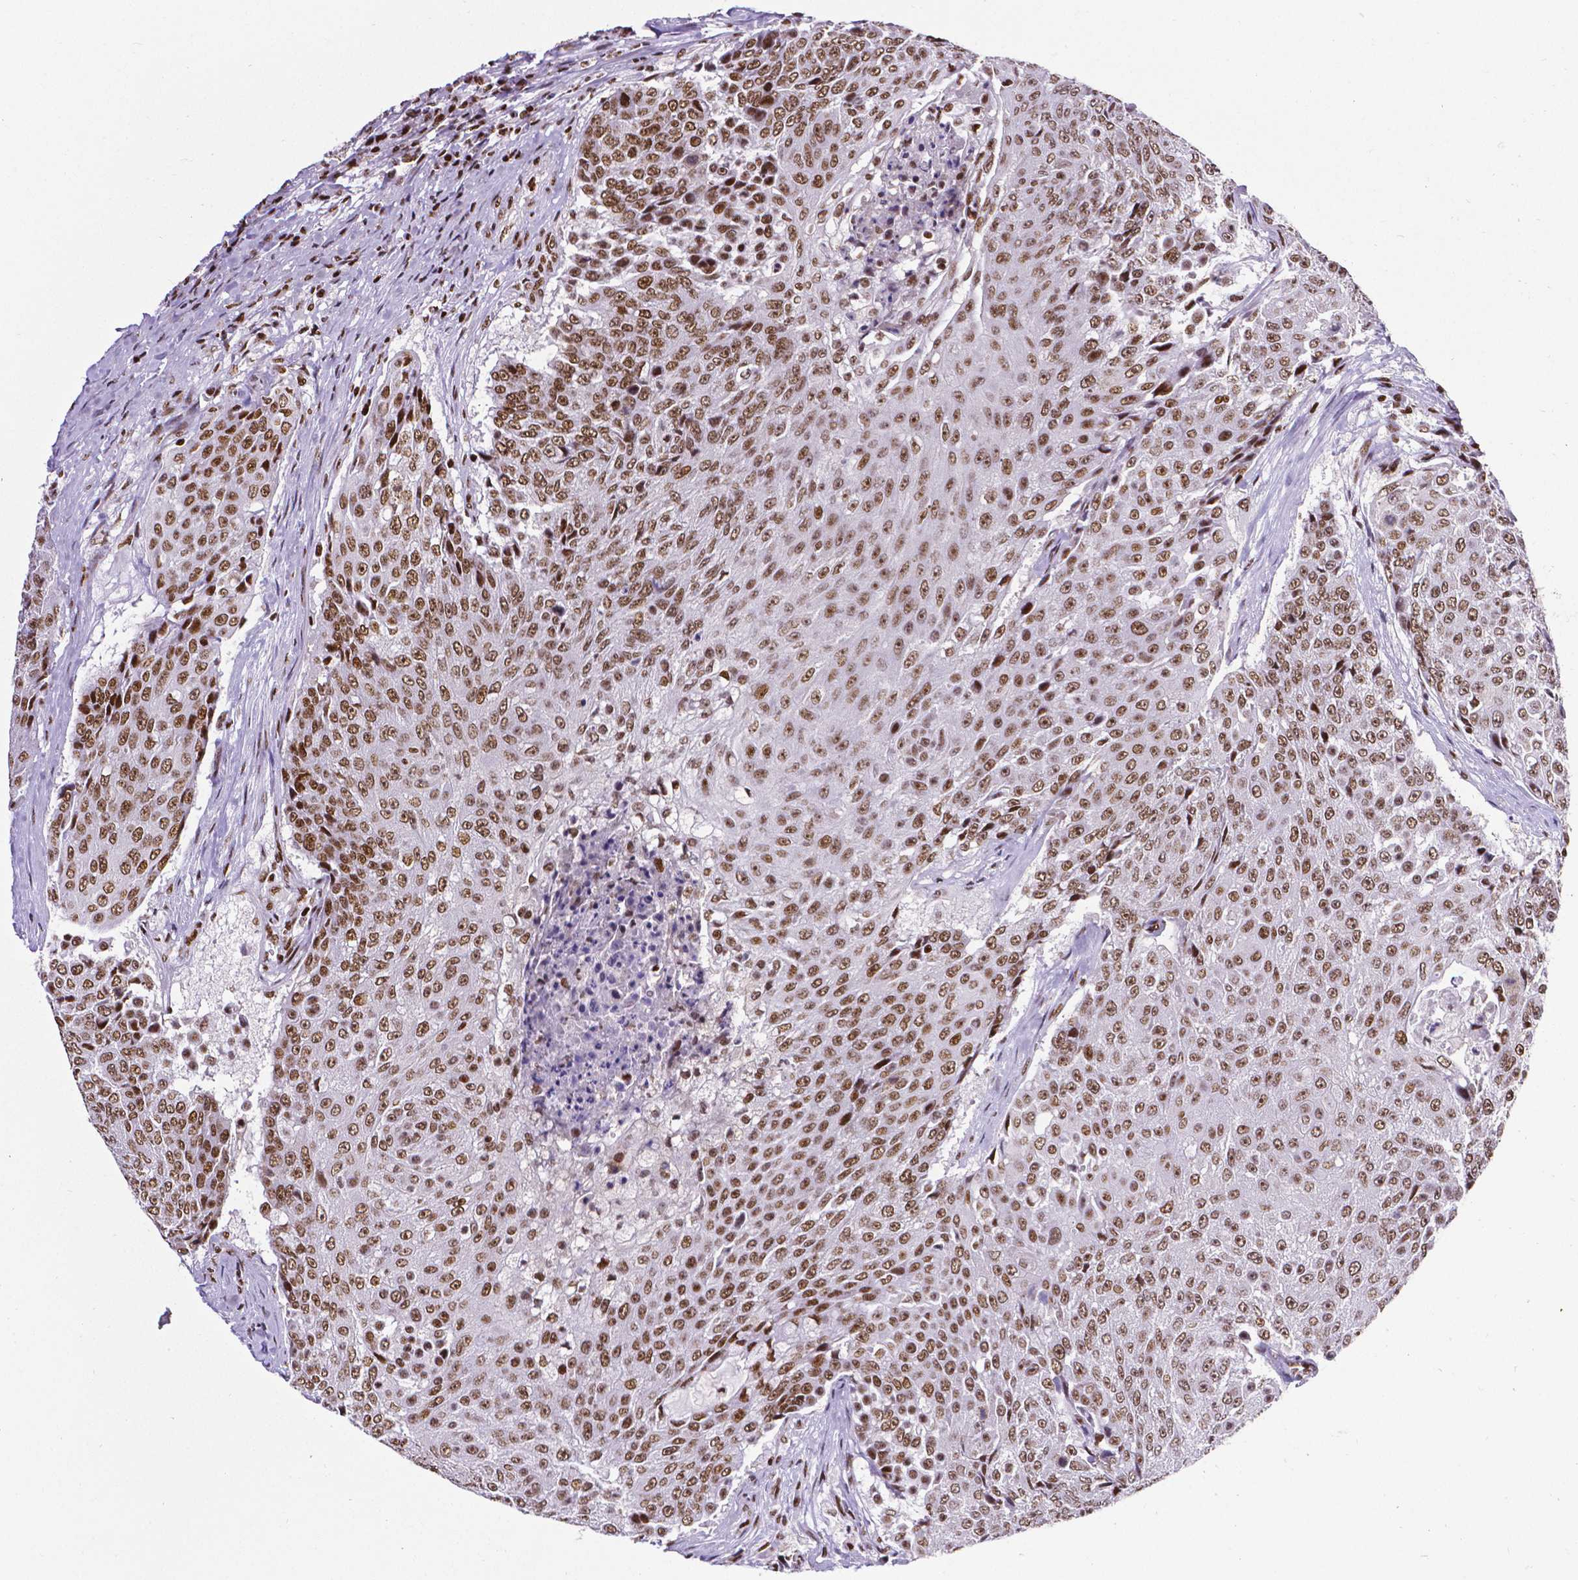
{"staining": {"intensity": "strong", "quantity": ">75%", "location": "nuclear"}, "tissue": "urothelial cancer", "cell_type": "Tumor cells", "image_type": "cancer", "snomed": [{"axis": "morphology", "description": "Urothelial carcinoma, High grade"}, {"axis": "topography", "description": "Urinary bladder"}], "caption": "Immunohistochemistry (IHC) staining of urothelial cancer, which displays high levels of strong nuclear staining in about >75% of tumor cells indicating strong nuclear protein staining. The staining was performed using DAB (brown) for protein detection and nuclei were counterstained in hematoxylin (blue).", "gene": "CTCF", "patient": {"sex": "female", "age": 63}}